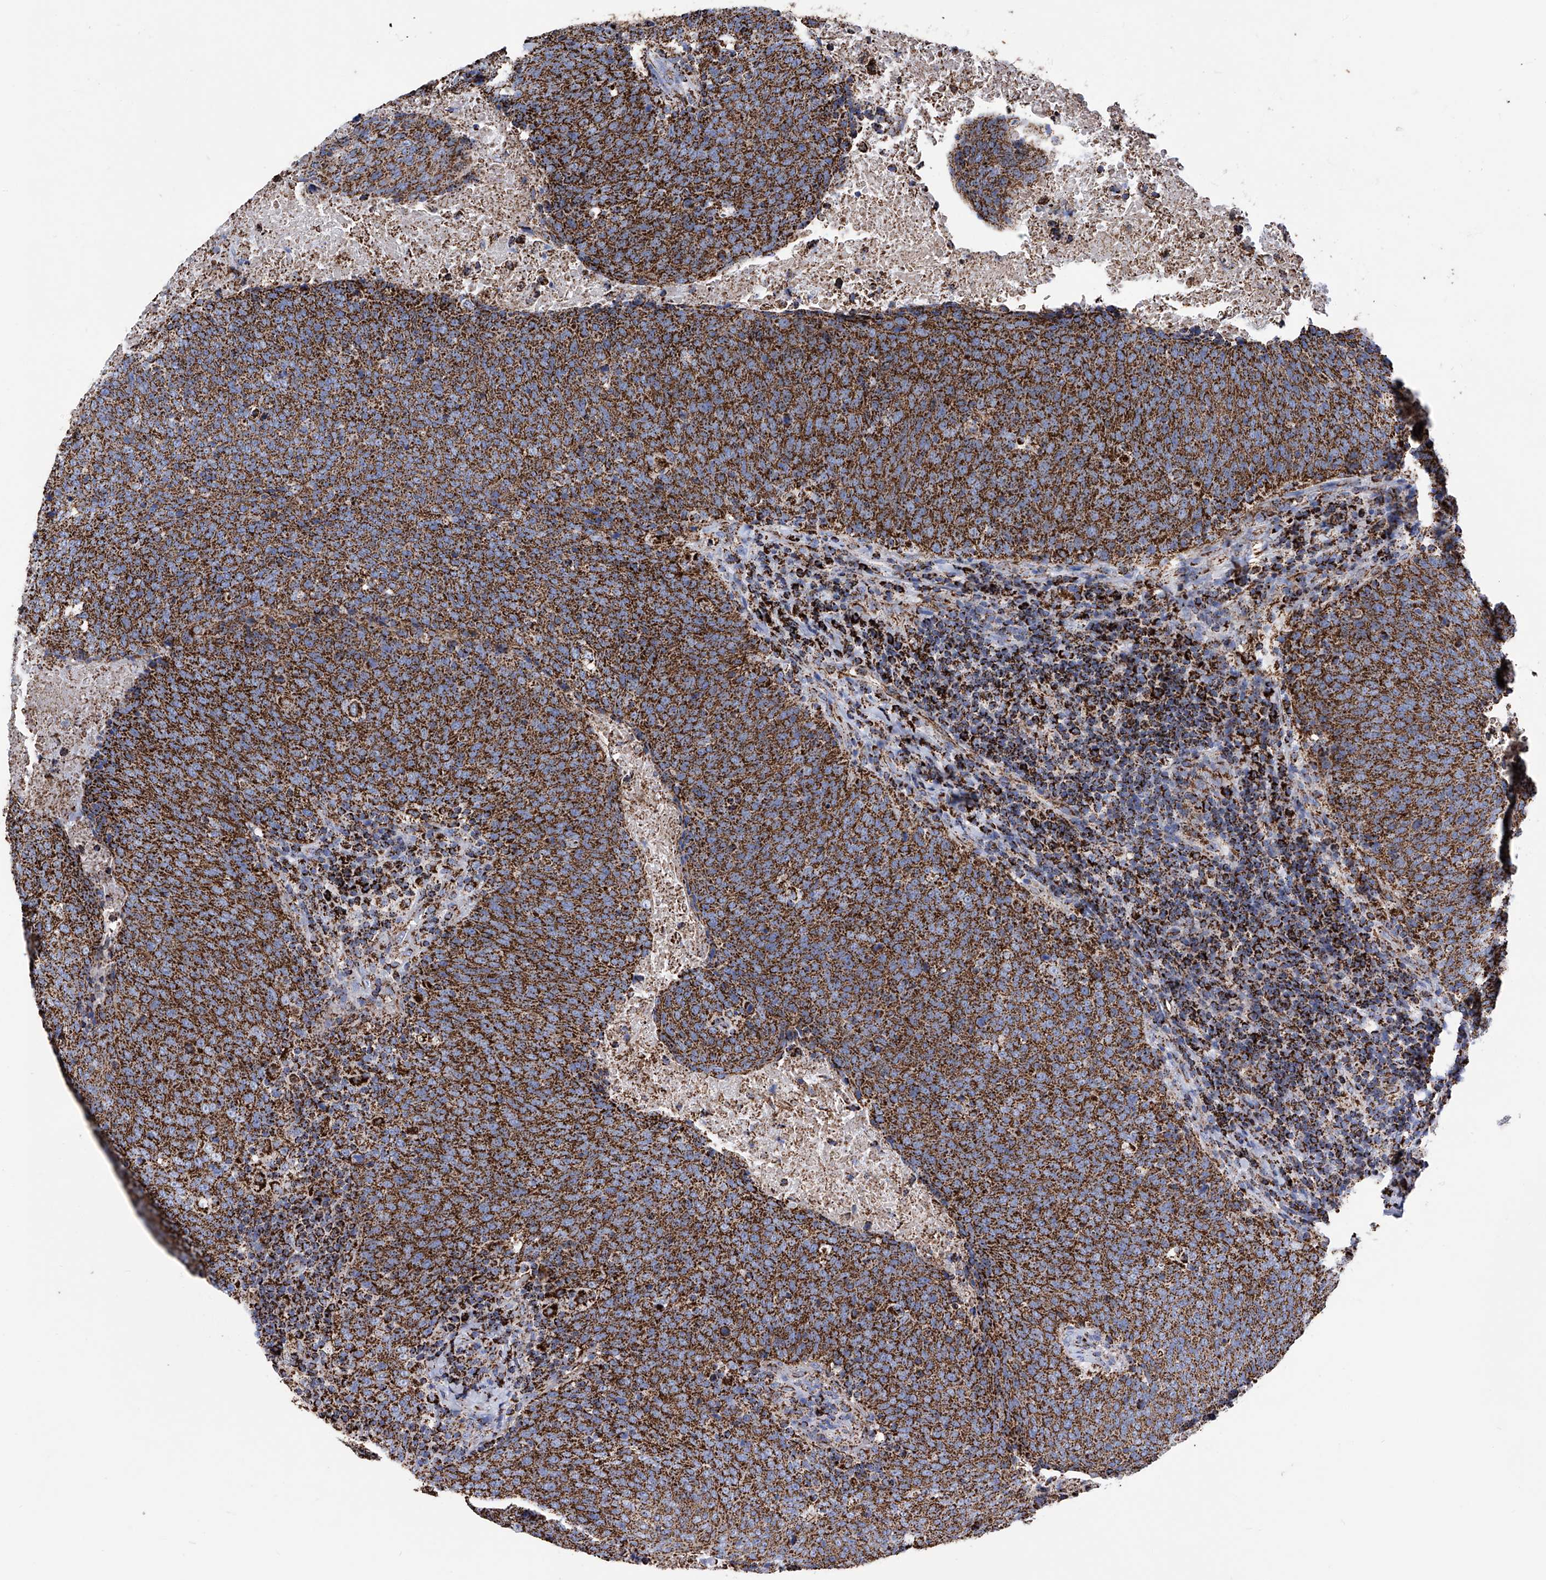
{"staining": {"intensity": "strong", "quantity": ">75%", "location": "cytoplasmic/membranous"}, "tissue": "head and neck cancer", "cell_type": "Tumor cells", "image_type": "cancer", "snomed": [{"axis": "morphology", "description": "Squamous cell carcinoma, NOS"}, {"axis": "morphology", "description": "Squamous cell carcinoma, metastatic, NOS"}, {"axis": "topography", "description": "Lymph node"}, {"axis": "topography", "description": "Head-Neck"}], "caption": "Protein expression analysis of head and neck squamous cell carcinoma exhibits strong cytoplasmic/membranous positivity in approximately >75% of tumor cells.", "gene": "ATP5PF", "patient": {"sex": "male", "age": 62}}